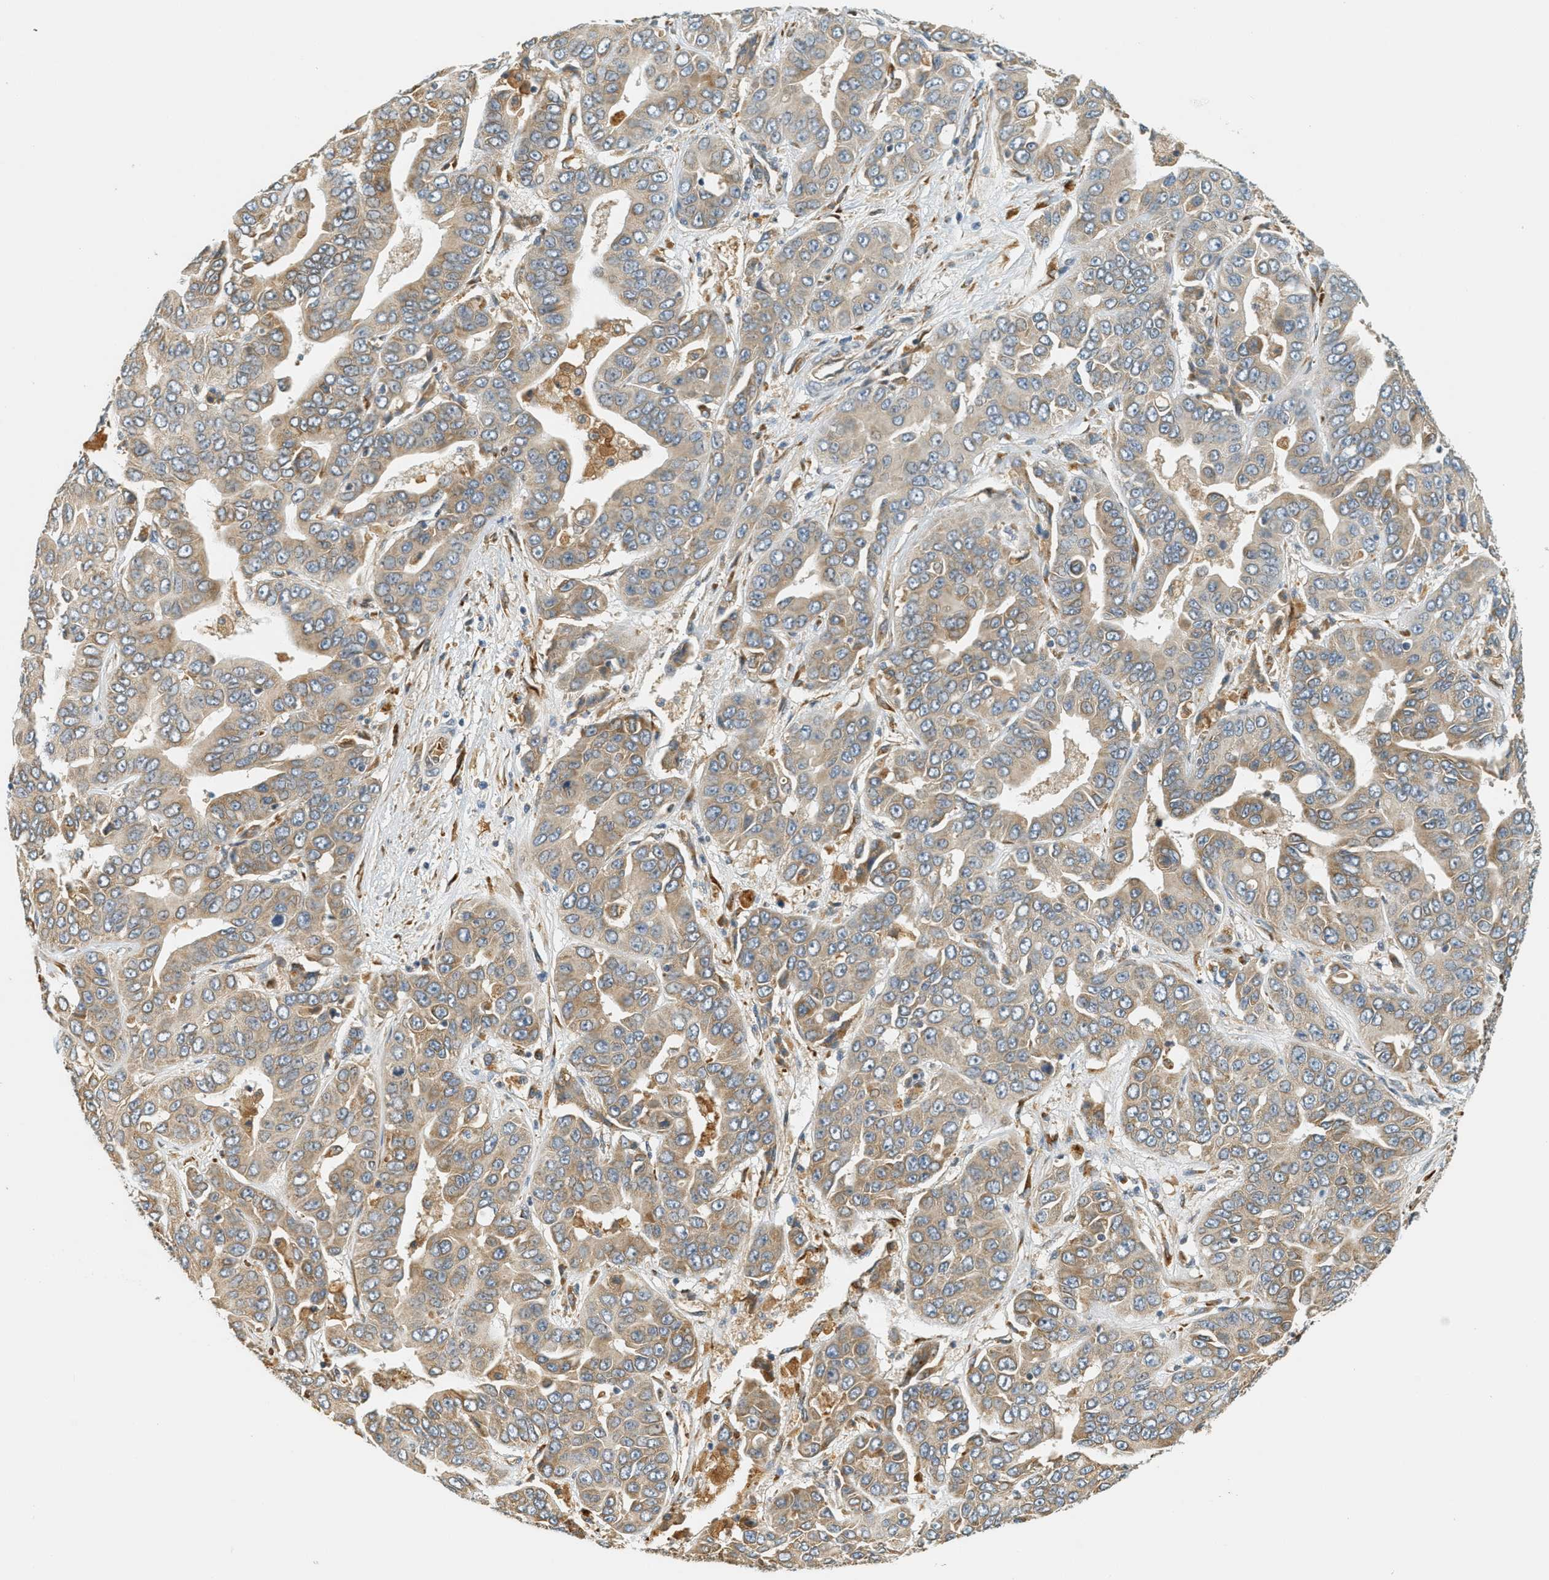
{"staining": {"intensity": "weak", "quantity": "25%-75%", "location": "cytoplasmic/membranous"}, "tissue": "liver cancer", "cell_type": "Tumor cells", "image_type": "cancer", "snomed": [{"axis": "morphology", "description": "Cholangiocarcinoma"}, {"axis": "topography", "description": "Liver"}], "caption": "Cholangiocarcinoma (liver) stained with a protein marker reveals weak staining in tumor cells.", "gene": "PDK1", "patient": {"sex": "female", "age": 52}}